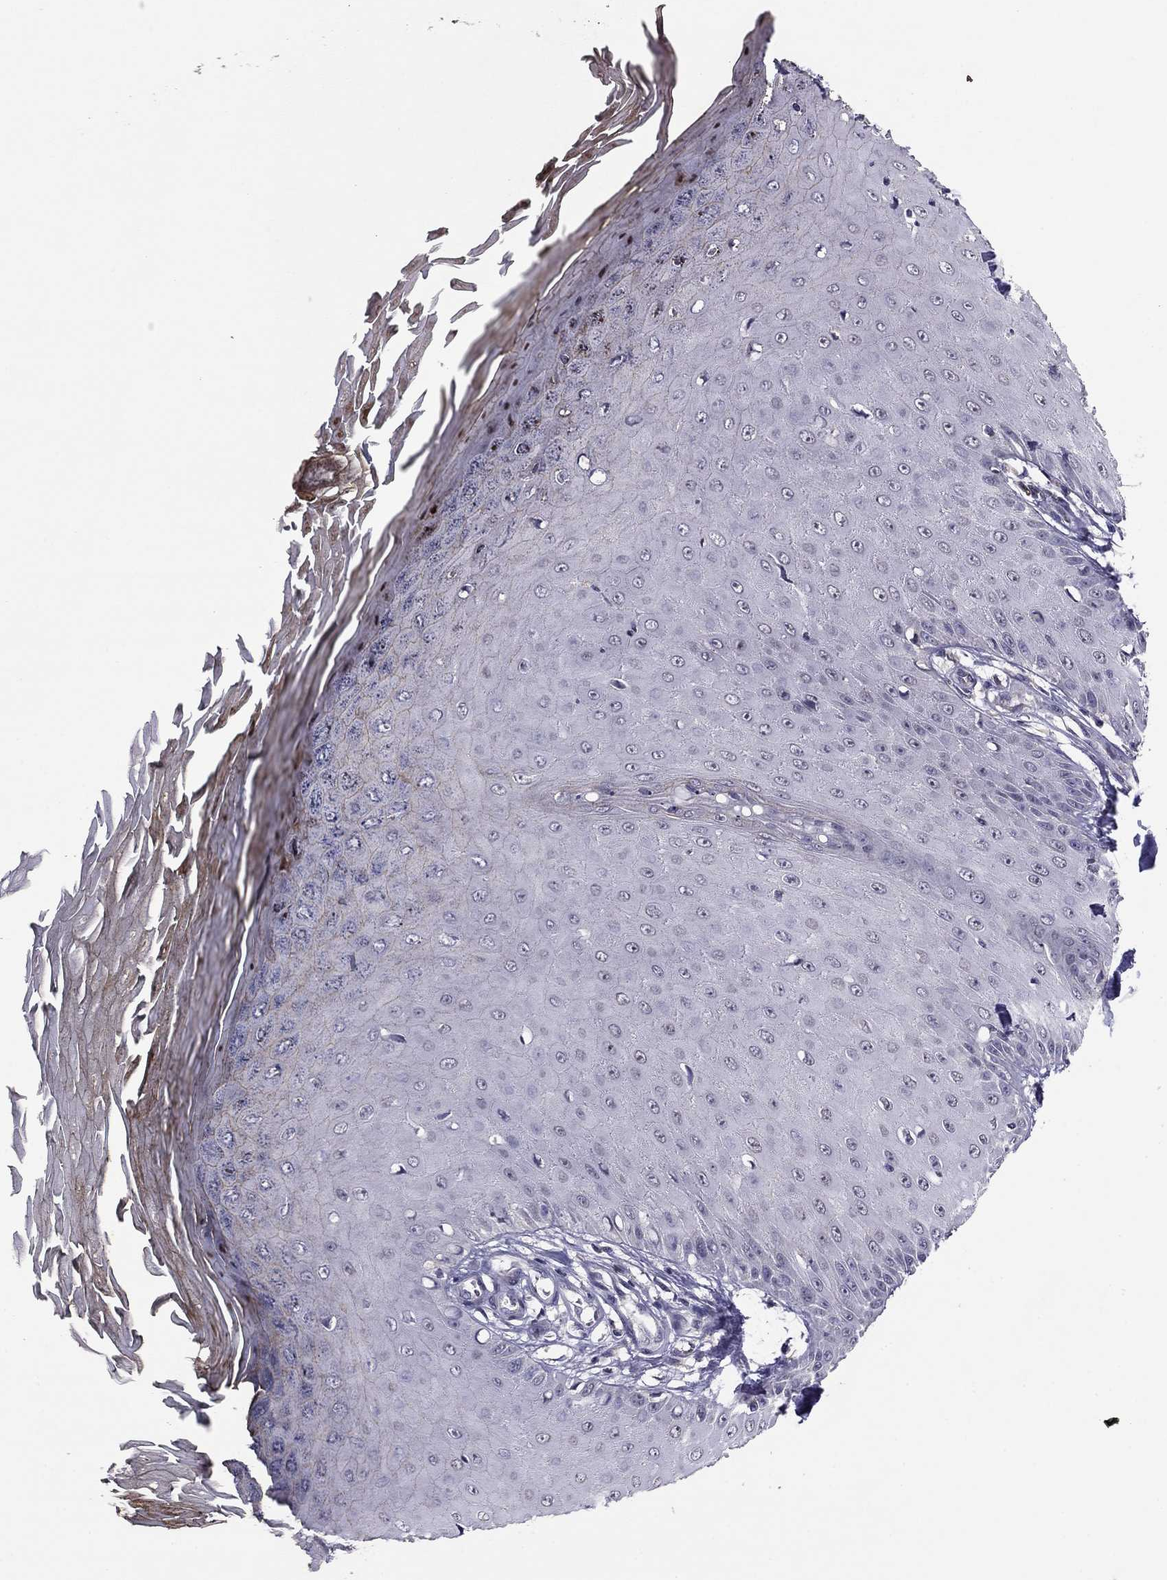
{"staining": {"intensity": "negative", "quantity": "none", "location": "none"}, "tissue": "skin cancer", "cell_type": "Tumor cells", "image_type": "cancer", "snomed": [{"axis": "morphology", "description": "Inflammation, NOS"}, {"axis": "morphology", "description": "Squamous cell carcinoma, NOS"}, {"axis": "topography", "description": "Skin"}], "caption": "IHC micrograph of human squamous cell carcinoma (skin) stained for a protein (brown), which displays no staining in tumor cells.", "gene": "HCN1", "patient": {"sex": "male", "age": 70}}